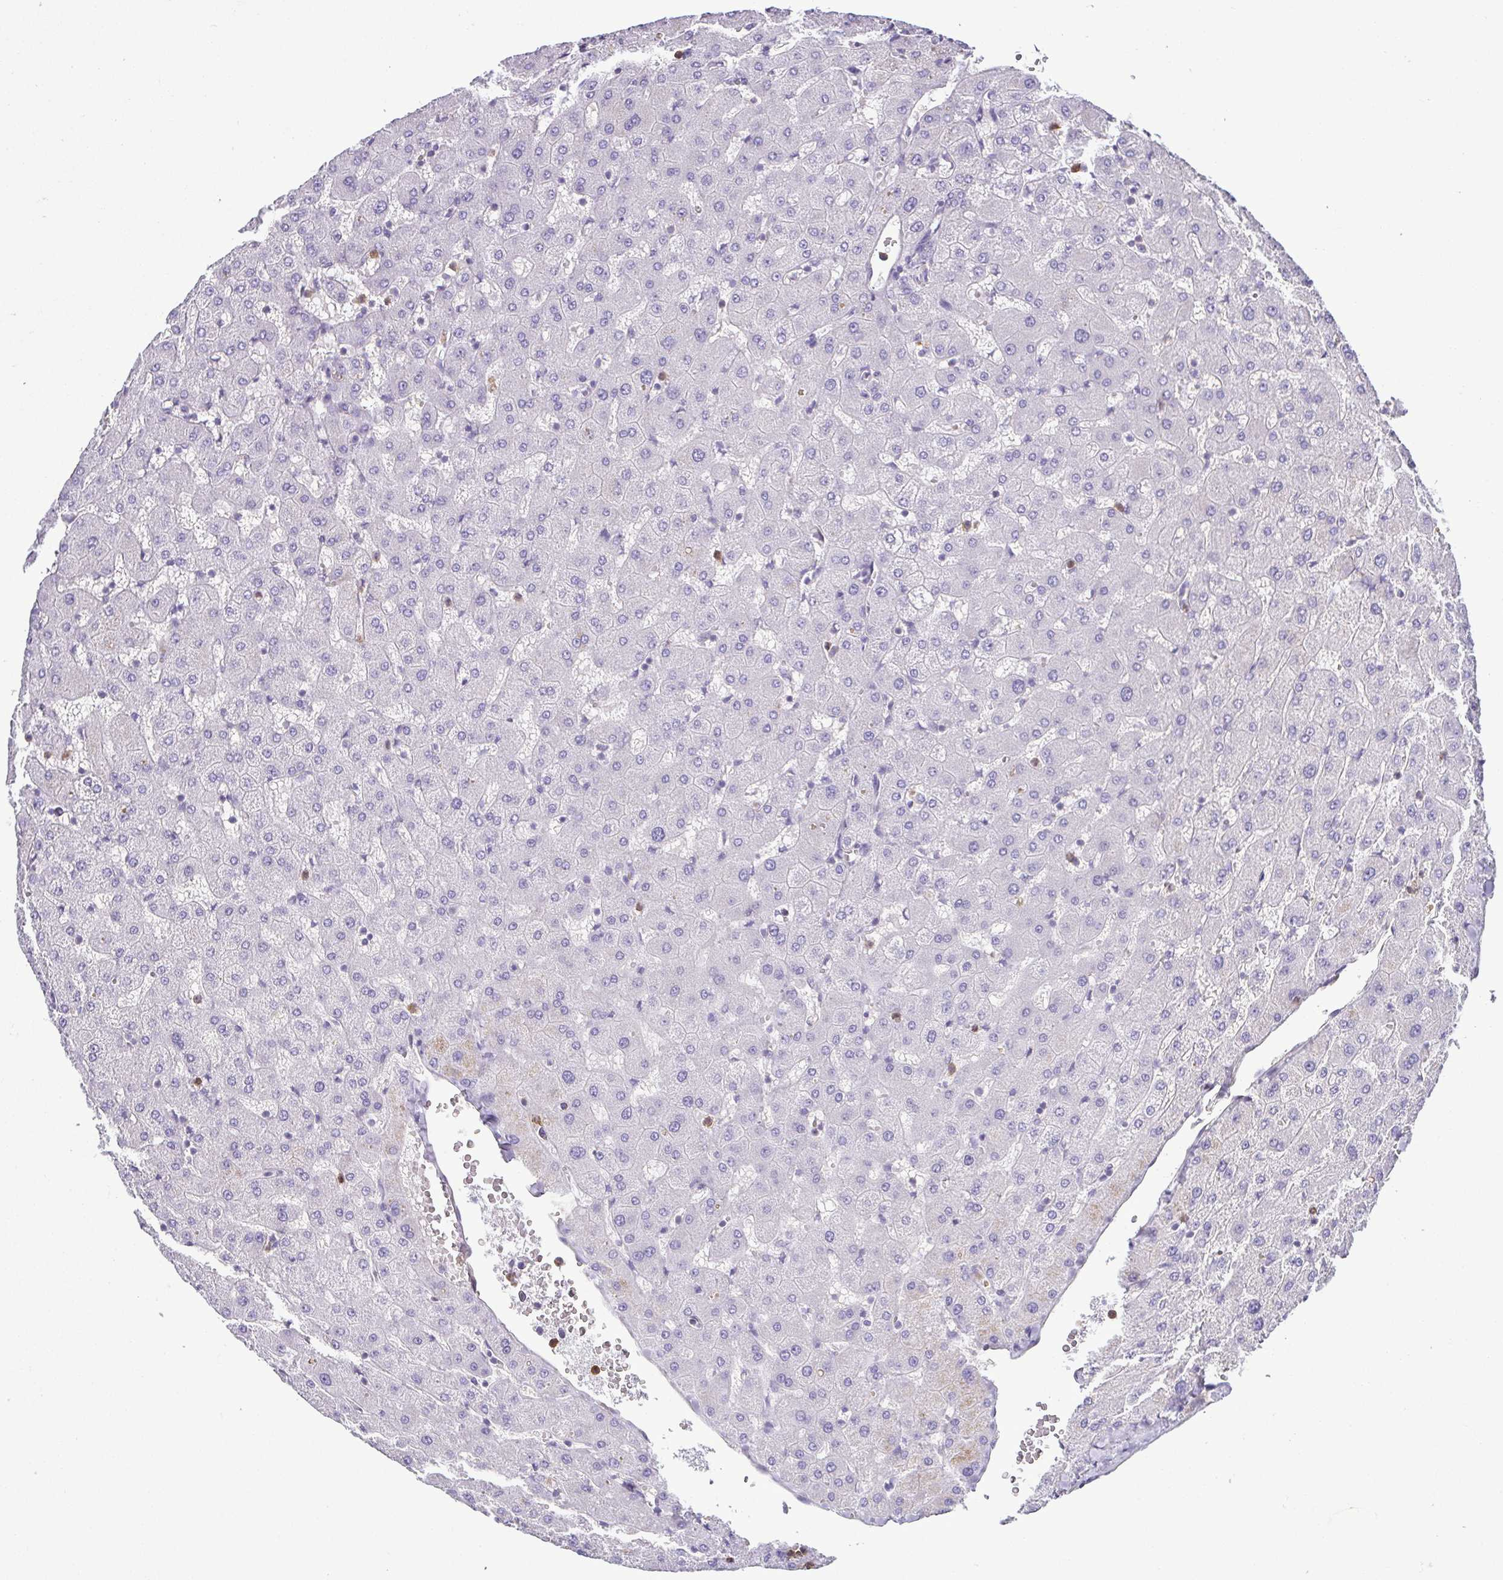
{"staining": {"intensity": "negative", "quantity": "none", "location": "none"}, "tissue": "liver", "cell_type": "Cholangiocytes", "image_type": "normal", "snomed": [{"axis": "morphology", "description": "Normal tissue, NOS"}, {"axis": "topography", "description": "Liver"}], "caption": "Immunohistochemistry photomicrograph of unremarkable liver: human liver stained with DAB displays no significant protein positivity in cholangiocytes. (Immunohistochemistry (ihc), brightfield microscopy, high magnification).", "gene": "MYL10", "patient": {"sex": "female", "age": 63}}